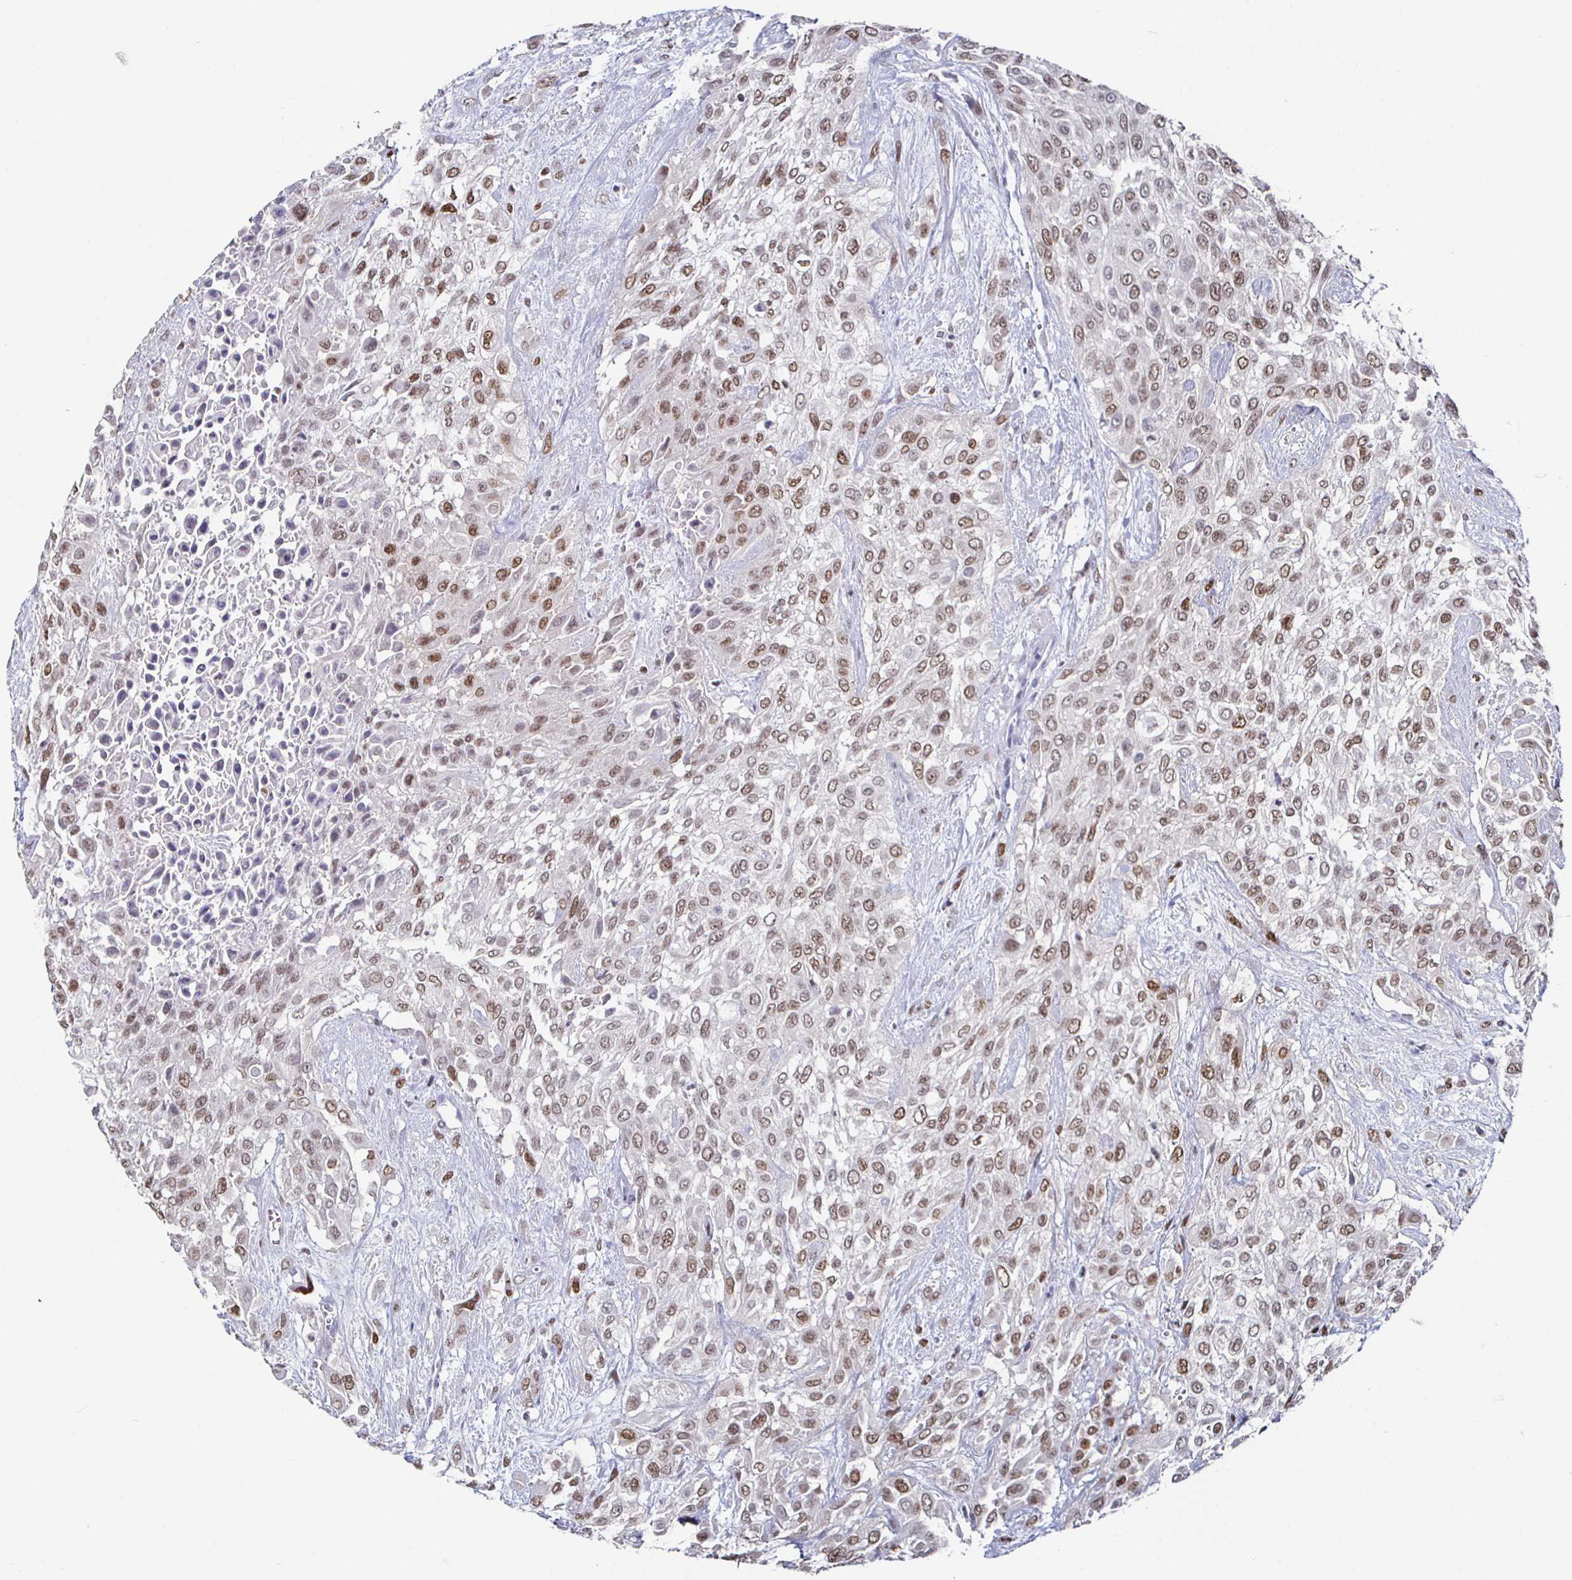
{"staining": {"intensity": "moderate", "quantity": ">75%", "location": "nuclear"}, "tissue": "urothelial cancer", "cell_type": "Tumor cells", "image_type": "cancer", "snomed": [{"axis": "morphology", "description": "Urothelial carcinoma, High grade"}, {"axis": "topography", "description": "Urinary bladder"}], "caption": "Urothelial cancer stained for a protein (brown) exhibits moderate nuclear positive expression in about >75% of tumor cells.", "gene": "RUNX2", "patient": {"sex": "male", "age": 57}}